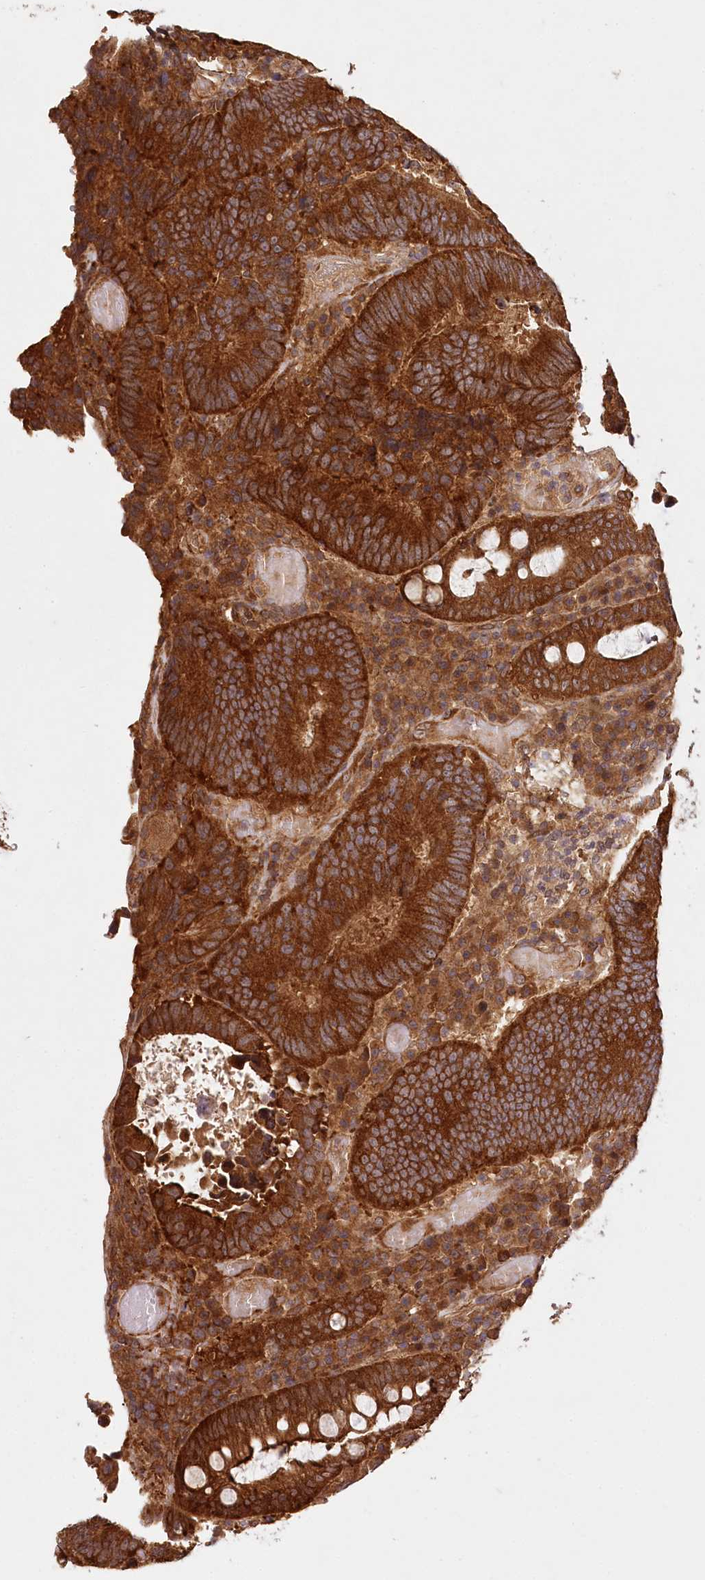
{"staining": {"intensity": "strong", "quantity": ">75%", "location": "cytoplasmic/membranous"}, "tissue": "colorectal cancer", "cell_type": "Tumor cells", "image_type": "cancer", "snomed": [{"axis": "morphology", "description": "Adenocarcinoma, NOS"}, {"axis": "topography", "description": "Colon"}], "caption": "Protein staining of colorectal adenocarcinoma tissue exhibits strong cytoplasmic/membranous positivity in approximately >75% of tumor cells. (DAB IHC, brown staining for protein, blue staining for nuclei).", "gene": "LSS", "patient": {"sex": "female", "age": 78}}